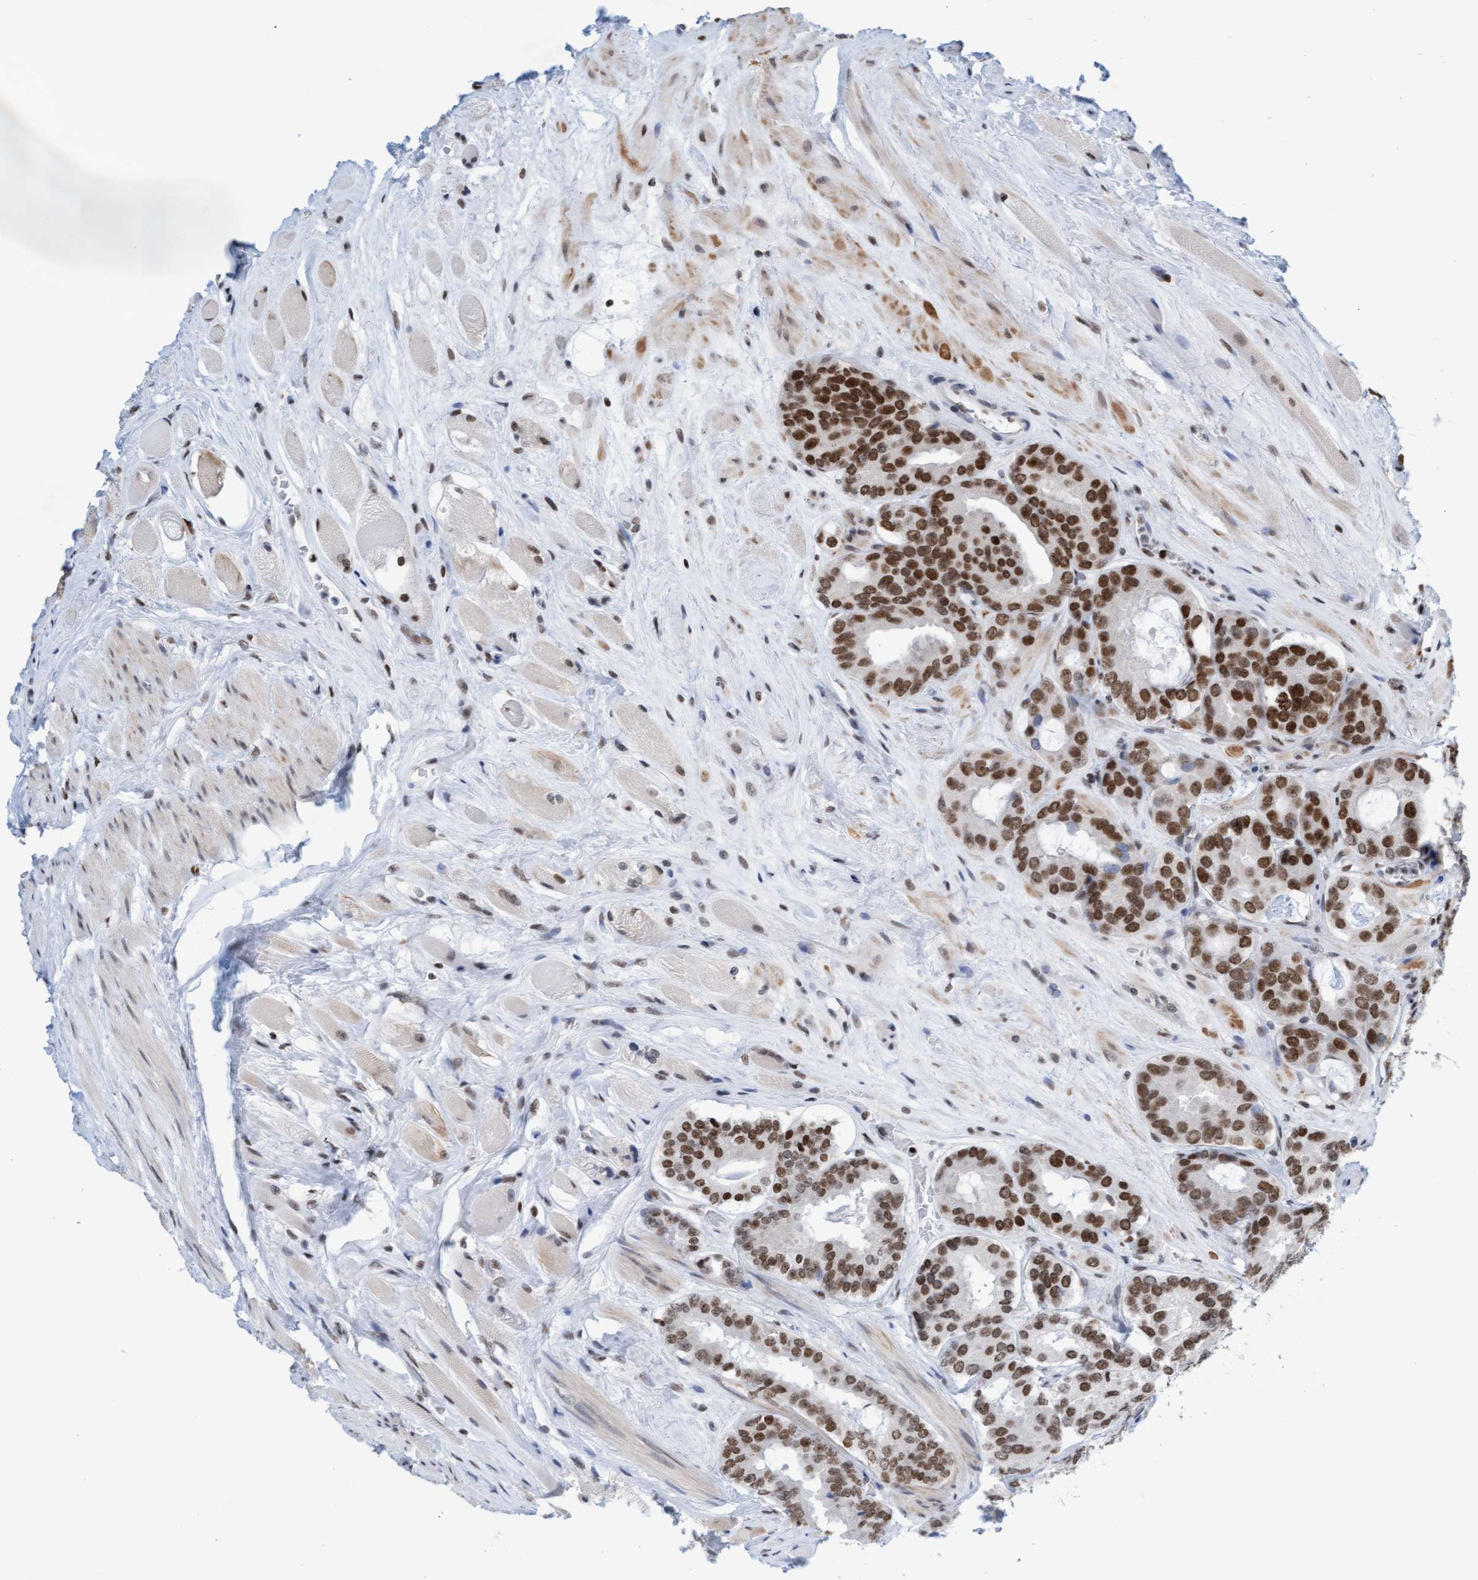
{"staining": {"intensity": "moderate", "quantity": ">75%", "location": "nuclear"}, "tissue": "prostate cancer", "cell_type": "Tumor cells", "image_type": "cancer", "snomed": [{"axis": "morphology", "description": "Adenocarcinoma, Low grade"}, {"axis": "topography", "description": "Prostate"}], "caption": "IHC image of low-grade adenocarcinoma (prostate) stained for a protein (brown), which shows medium levels of moderate nuclear positivity in about >75% of tumor cells.", "gene": "GLRX2", "patient": {"sex": "male", "age": 69}}